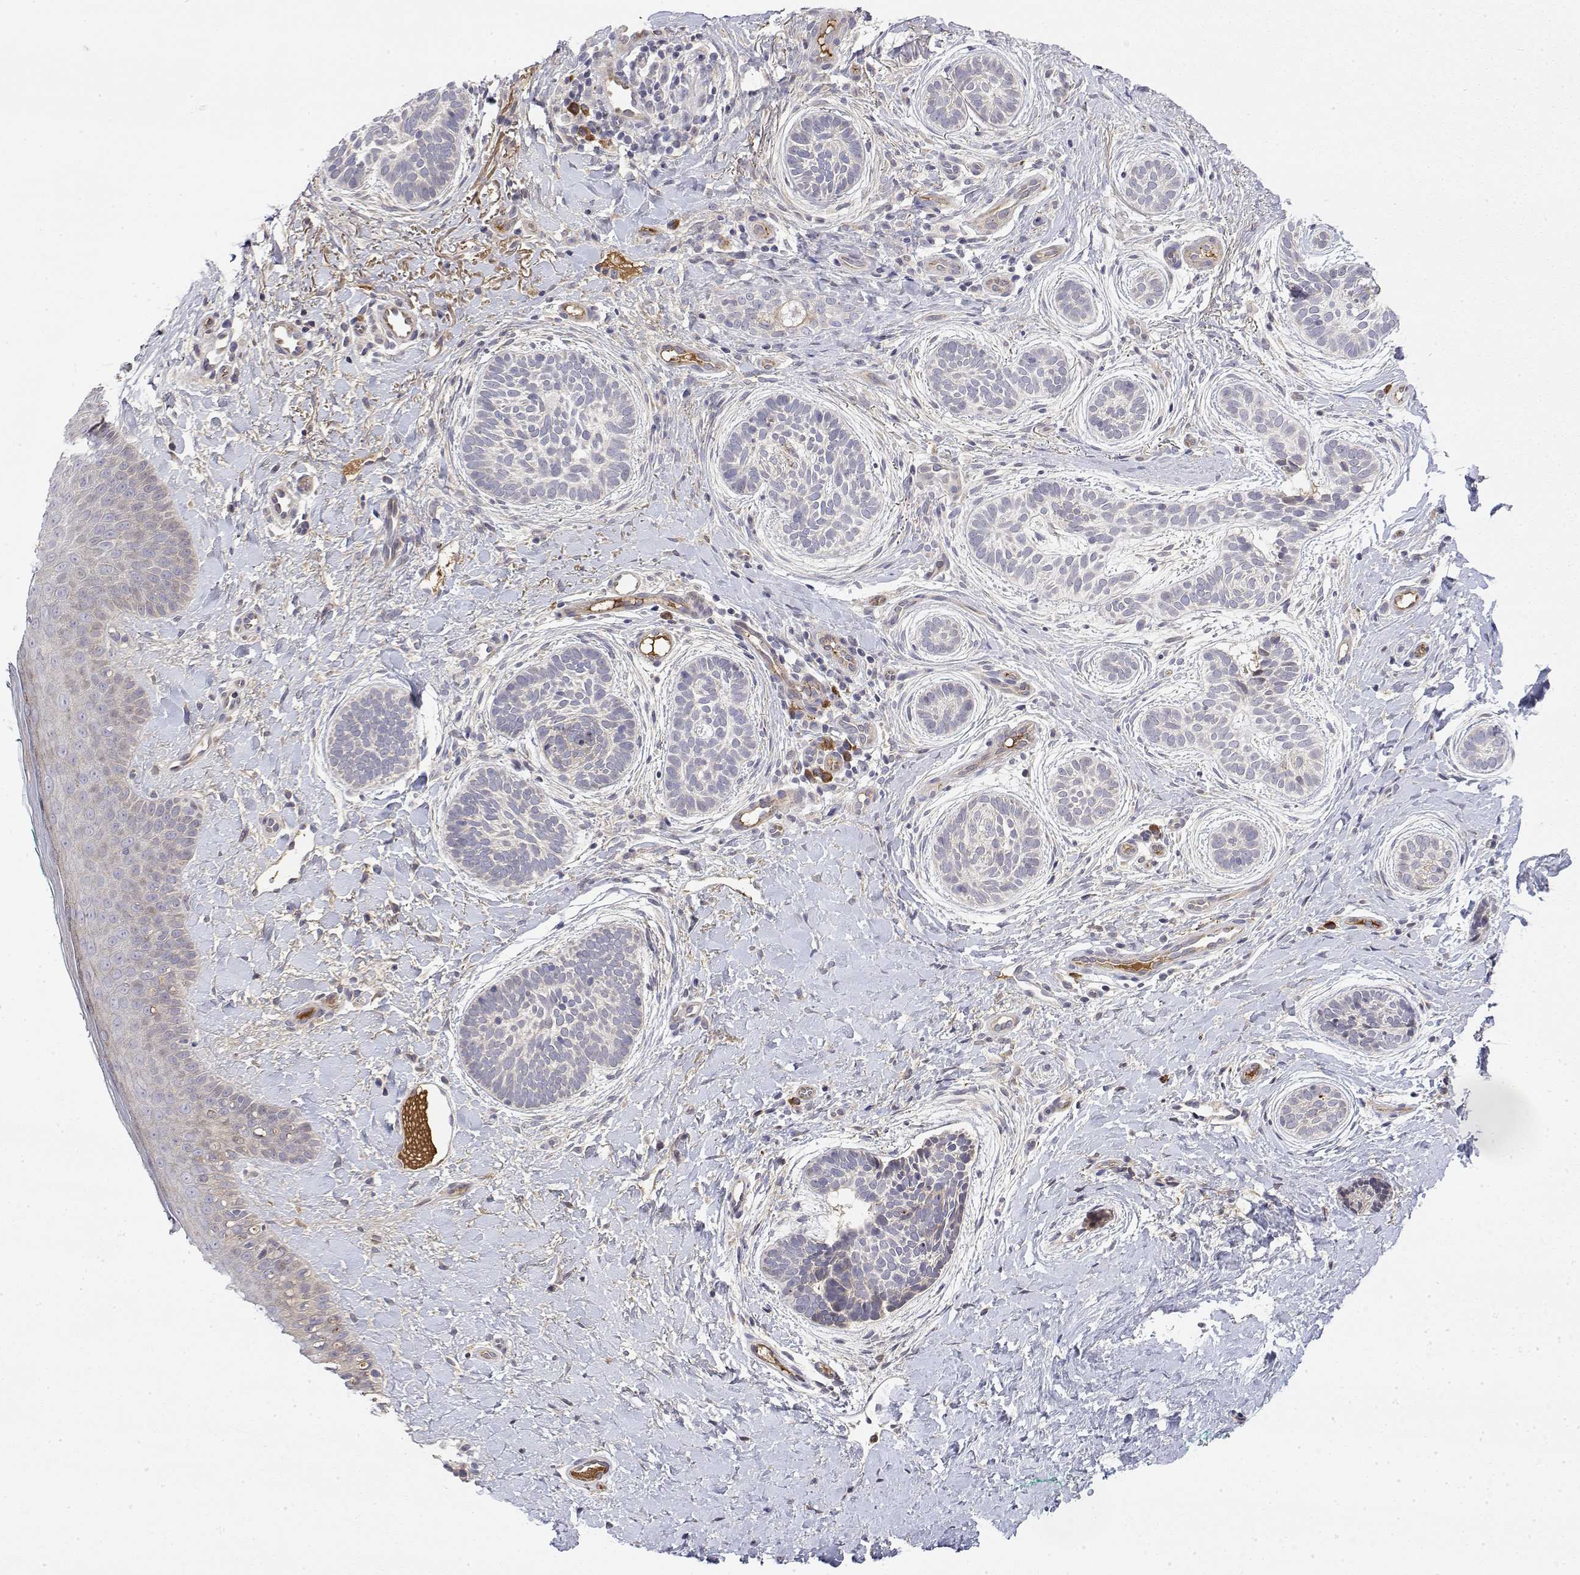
{"staining": {"intensity": "negative", "quantity": "none", "location": "none"}, "tissue": "skin cancer", "cell_type": "Tumor cells", "image_type": "cancer", "snomed": [{"axis": "morphology", "description": "Basal cell carcinoma"}, {"axis": "topography", "description": "Skin"}], "caption": "This is a image of immunohistochemistry staining of skin basal cell carcinoma, which shows no expression in tumor cells.", "gene": "IGFBP4", "patient": {"sex": "male", "age": 63}}